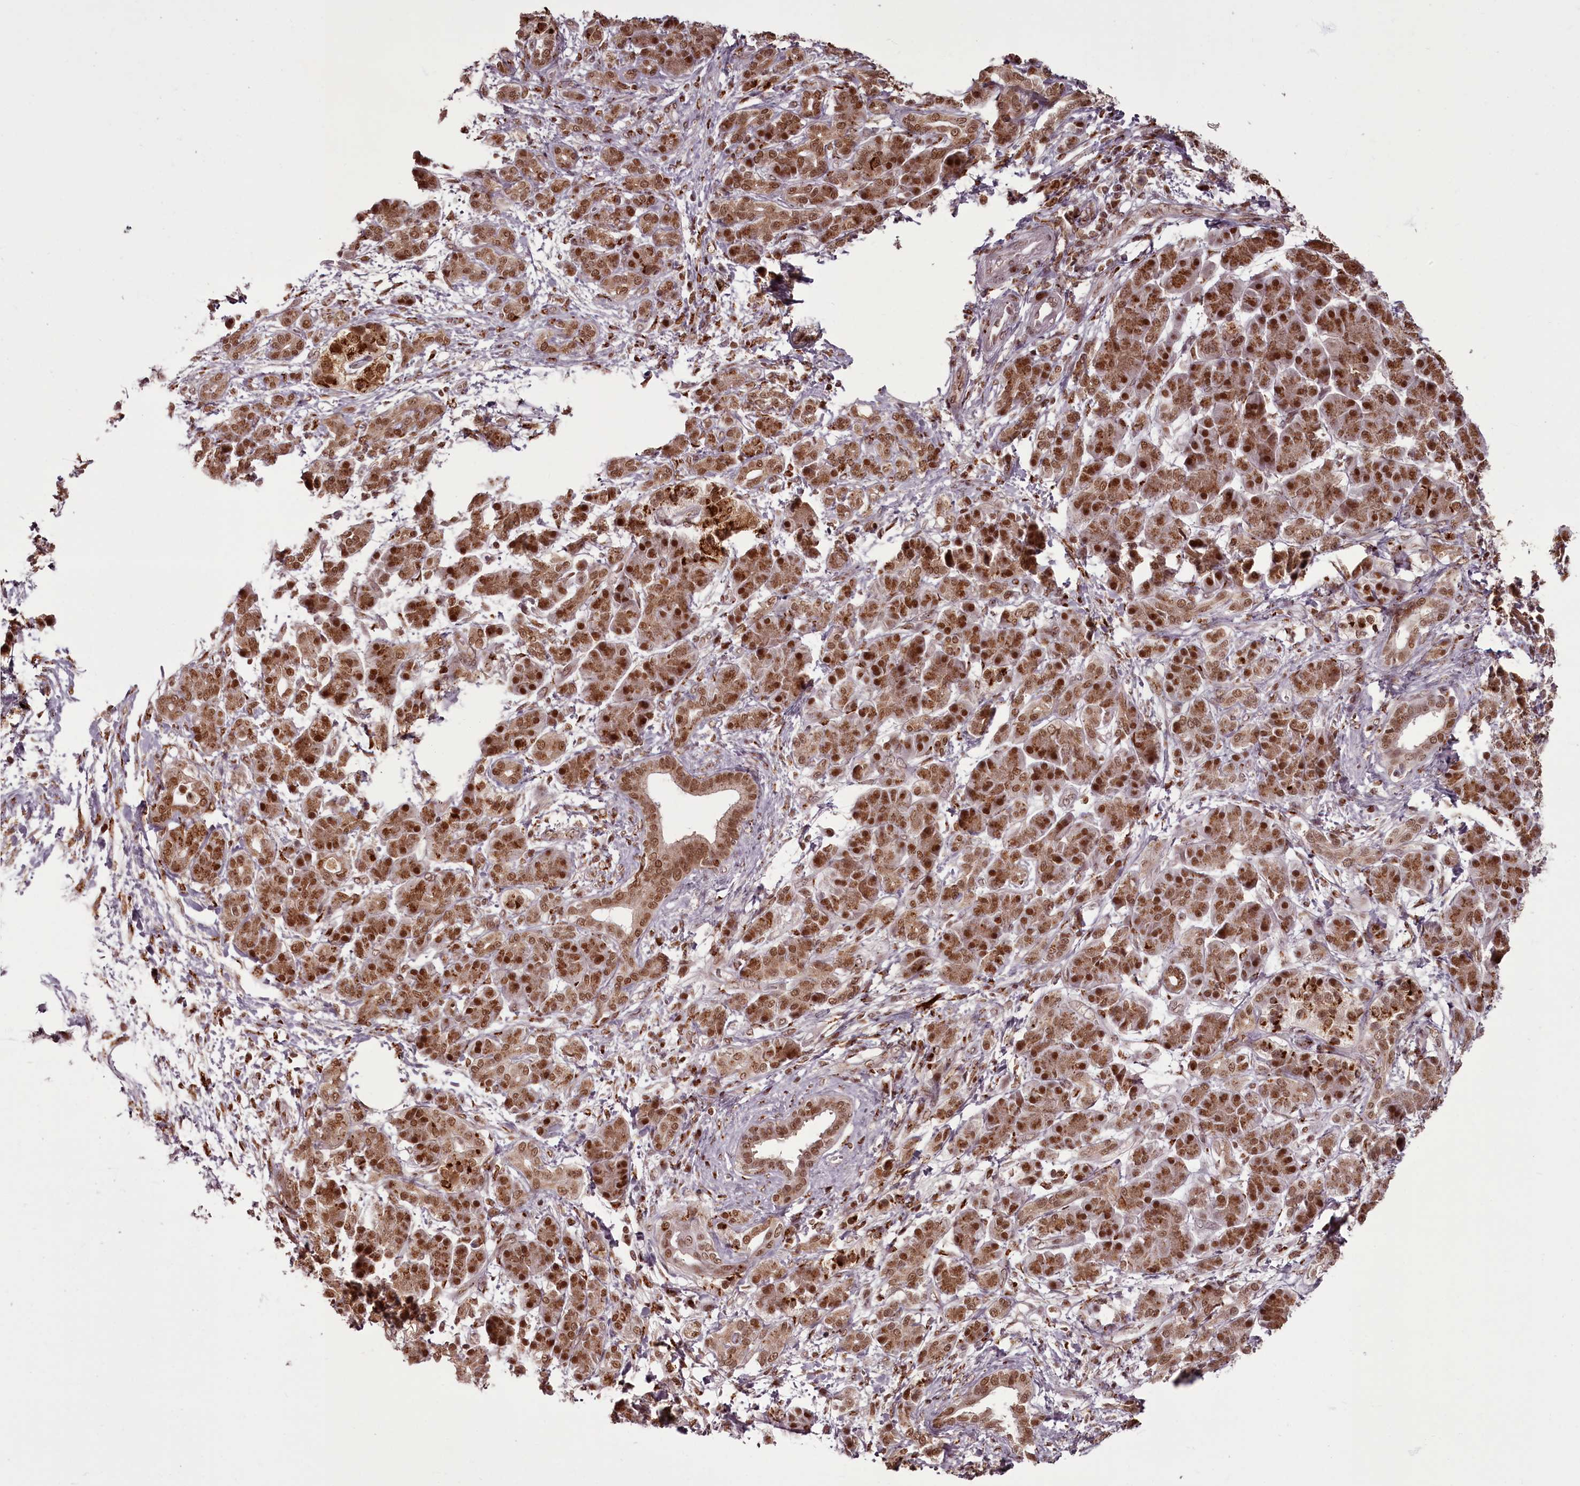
{"staining": {"intensity": "moderate", "quantity": ">75%", "location": "cytoplasmic/membranous,nuclear"}, "tissue": "pancreatic cancer", "cell_type": "Tumor cells", "image_type": "cancer", "snomed": [{"axis": "morphology", "description": "Adenocarcinoma, NOS"}, {"axis": "topography", "description": "Pancreas"}], "caption": "This photomicrograph reveals IHC staining of pancreatic cancer (adenocarcinoma), with medium moderate cytoplasmic/membranous and nuclear expression in about >75% of tumor cells.", "gene": "CEP83", "patient": {"sex": "female", "age": 55}}